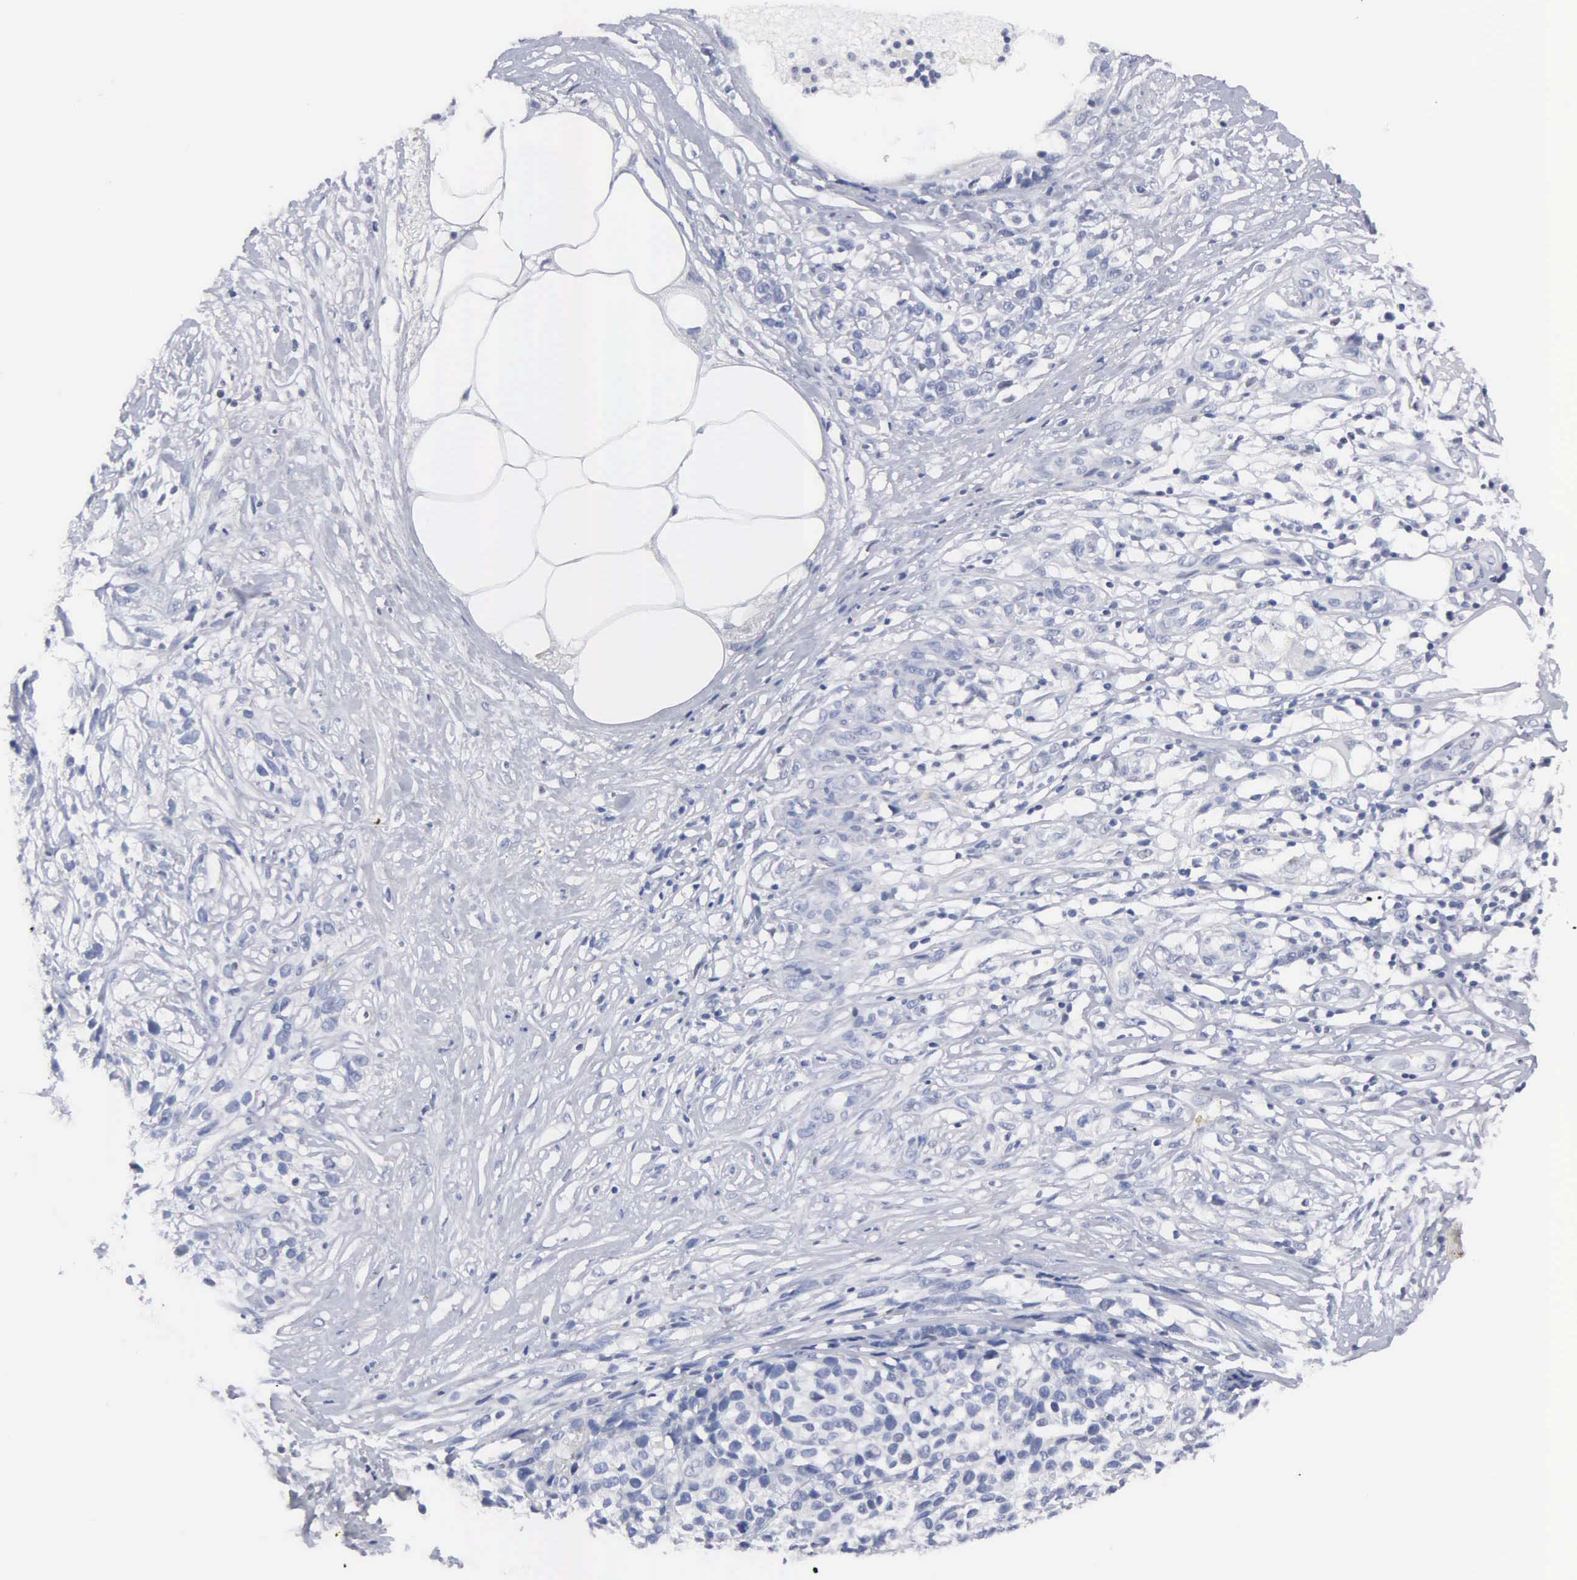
{"staining": {"intensity": "negative", "quantity": "none", "location": "none"}, "tissue": "melanoma", "cell_type": "Tumor cells", "image_type": "cancer", "snomed": [{"axis": "morphology", "description": "Malignant melanoma, NOS"}, {"axis": "topography", "description": "Skin"}], "caption": "IHC micrograph of neoplastic tissue: human malignant melanoma stained with DAB (3,3'-diaminobenzidine) exhibits no significant protein staining in tumor cells.", "gene": "ASPHD2", "patient": {"sex": "female", "age": 85}}